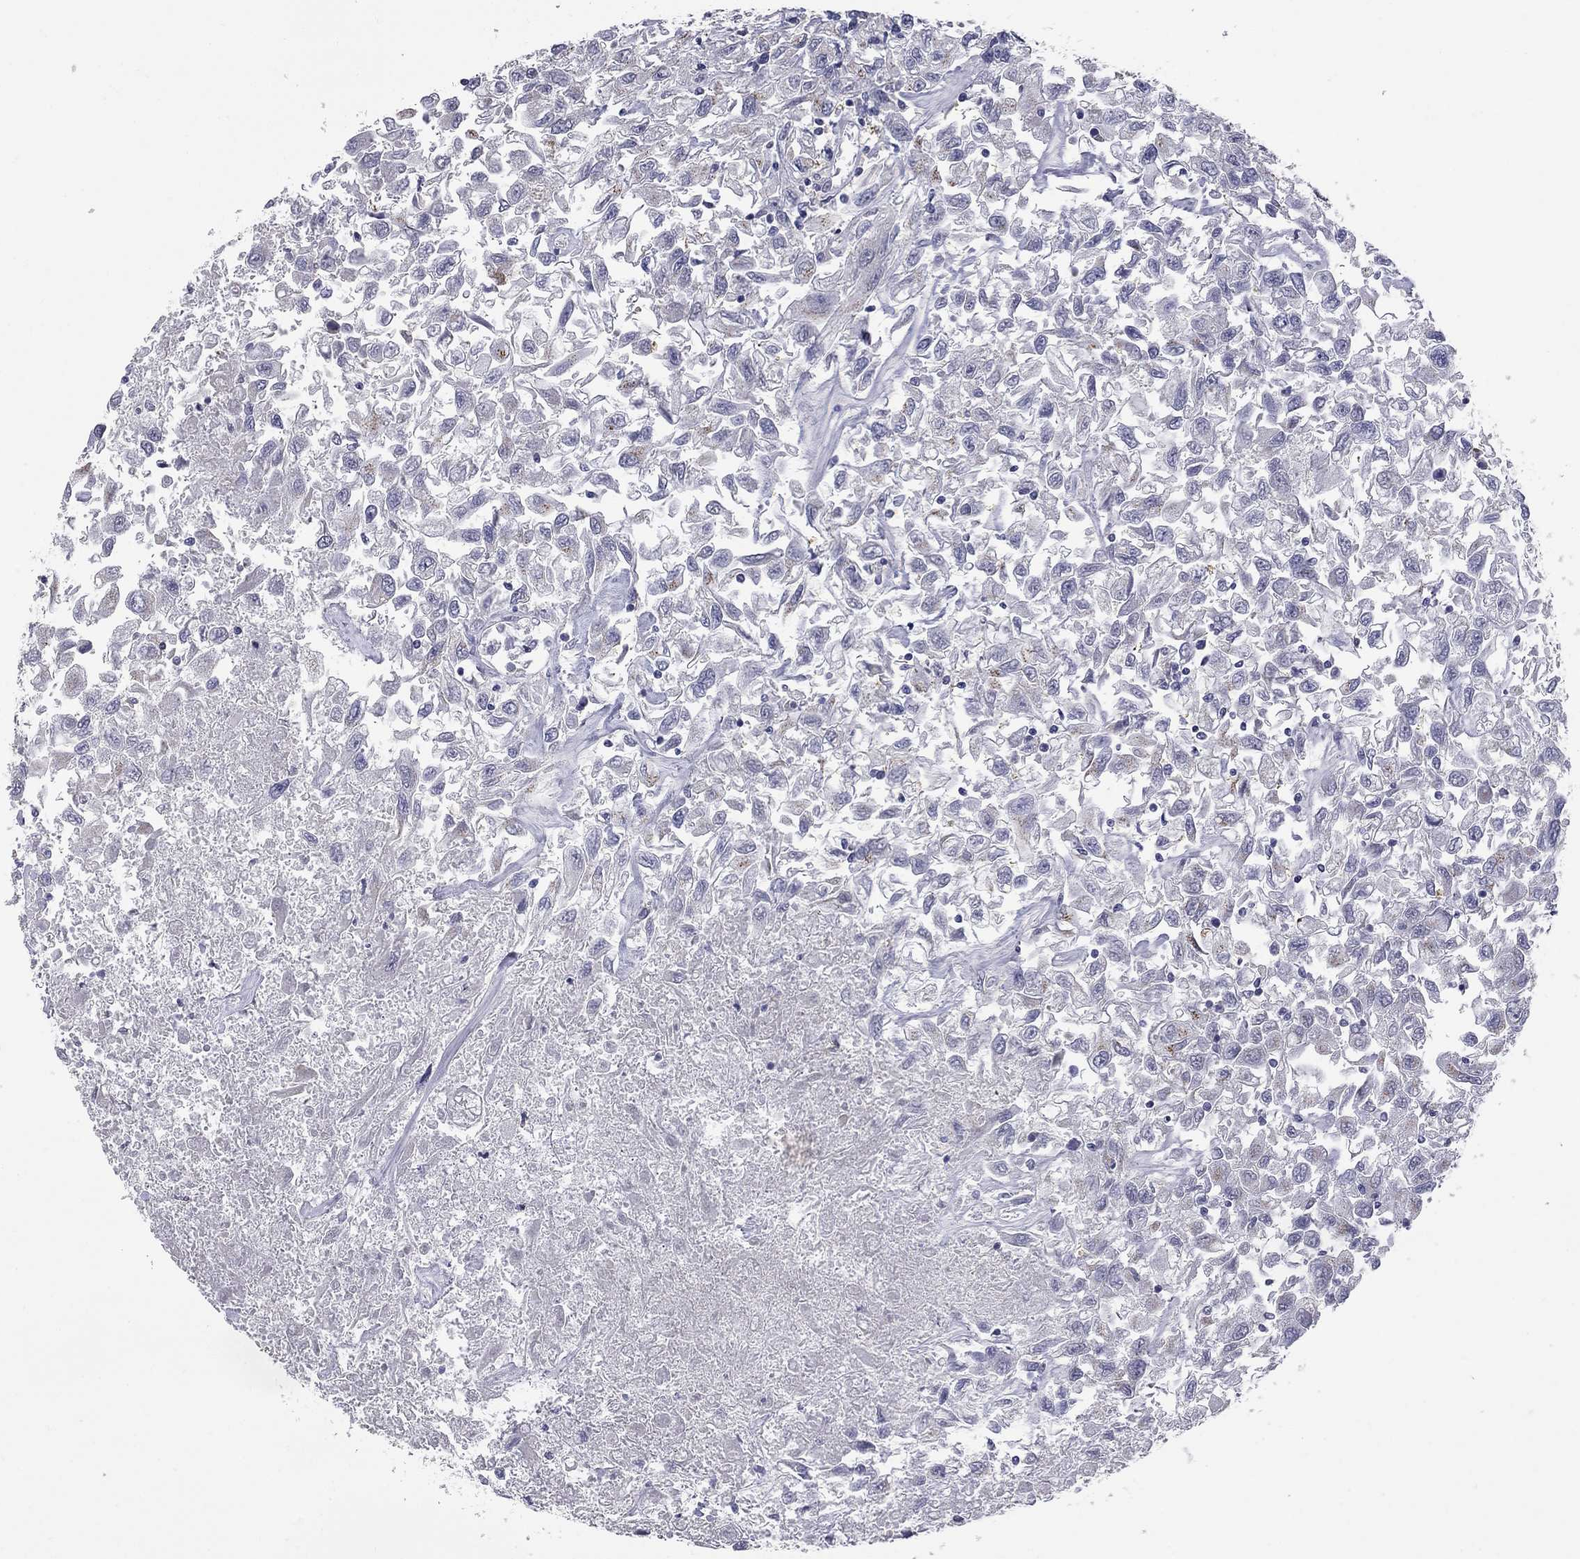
{"staining": {"intensity": "negative", "quantity": "none", "location": "none"}, "tissue": "renal cancer", "cell_type": "Tumor cells", "image_type": "cancer", "snomed": [{"axis": "morphology", "description": "Adenocarcinoma, NOS"}, {"axis": "topography", "description": "Kidney"}], "caption": "Micrograph shows no protein positivity in tumor cells of renal cancer (adenocarcinoma) tissue.", "gene": "HTR4", "patient": {"sex": "female", "age": 76}}